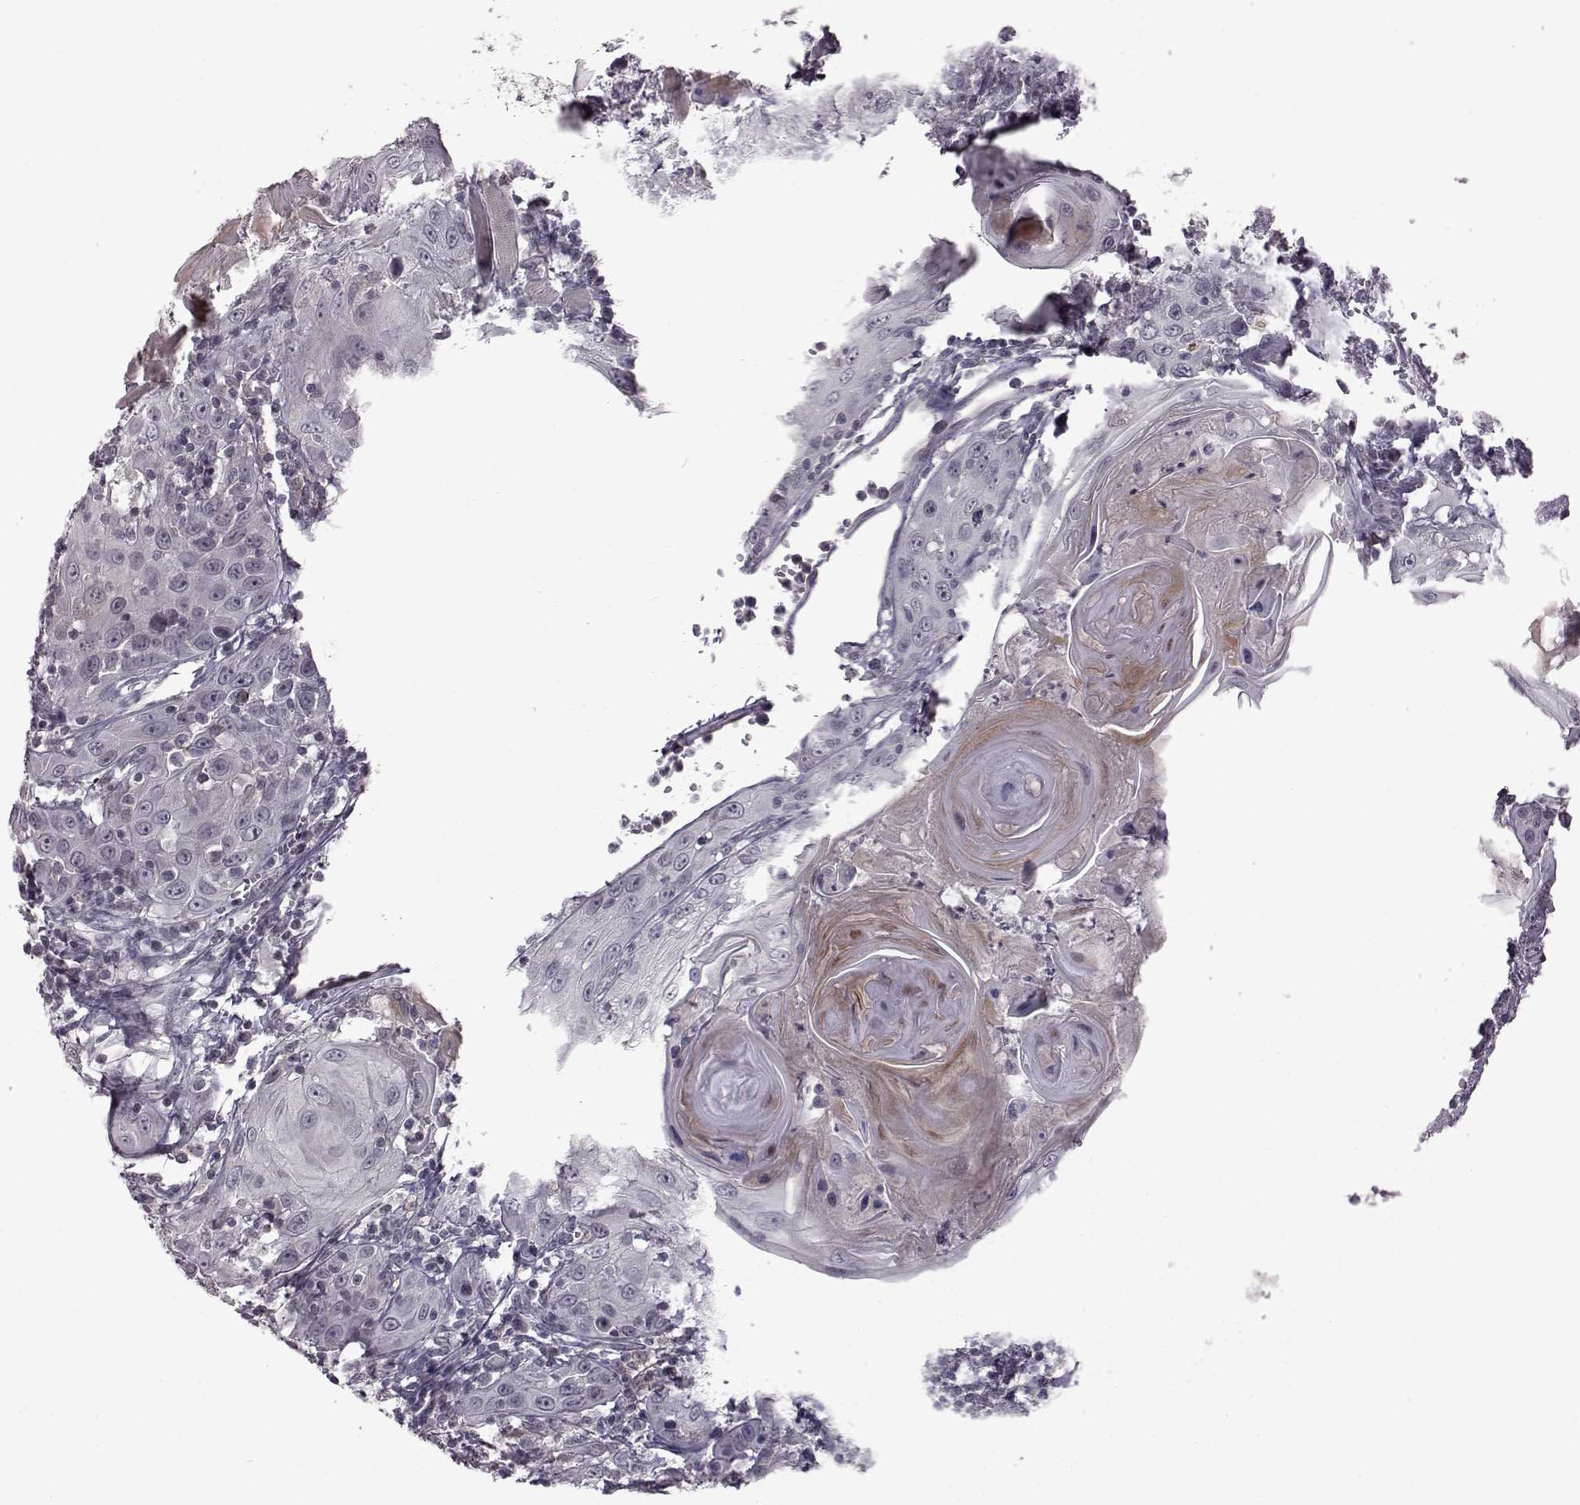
{"staining": {"intensity": "negative", "quantity": "none", "location": "none"}, "tissue": "head and neck cancer", "cell_type": "Tumor cells", "image_type": "cancer", "snomed": [{"axis": "morphology", "description": "Squamous cell carcinoma, NOS"}, {"axis": "topography", "description": "Head-Neck"}], "caption": "DAB immunohistochemical staining of head and neck cancer reveals no significant positivity in tumor cells.", "gene": "GAL", "patient": {"sex": "female", "age": 80}}